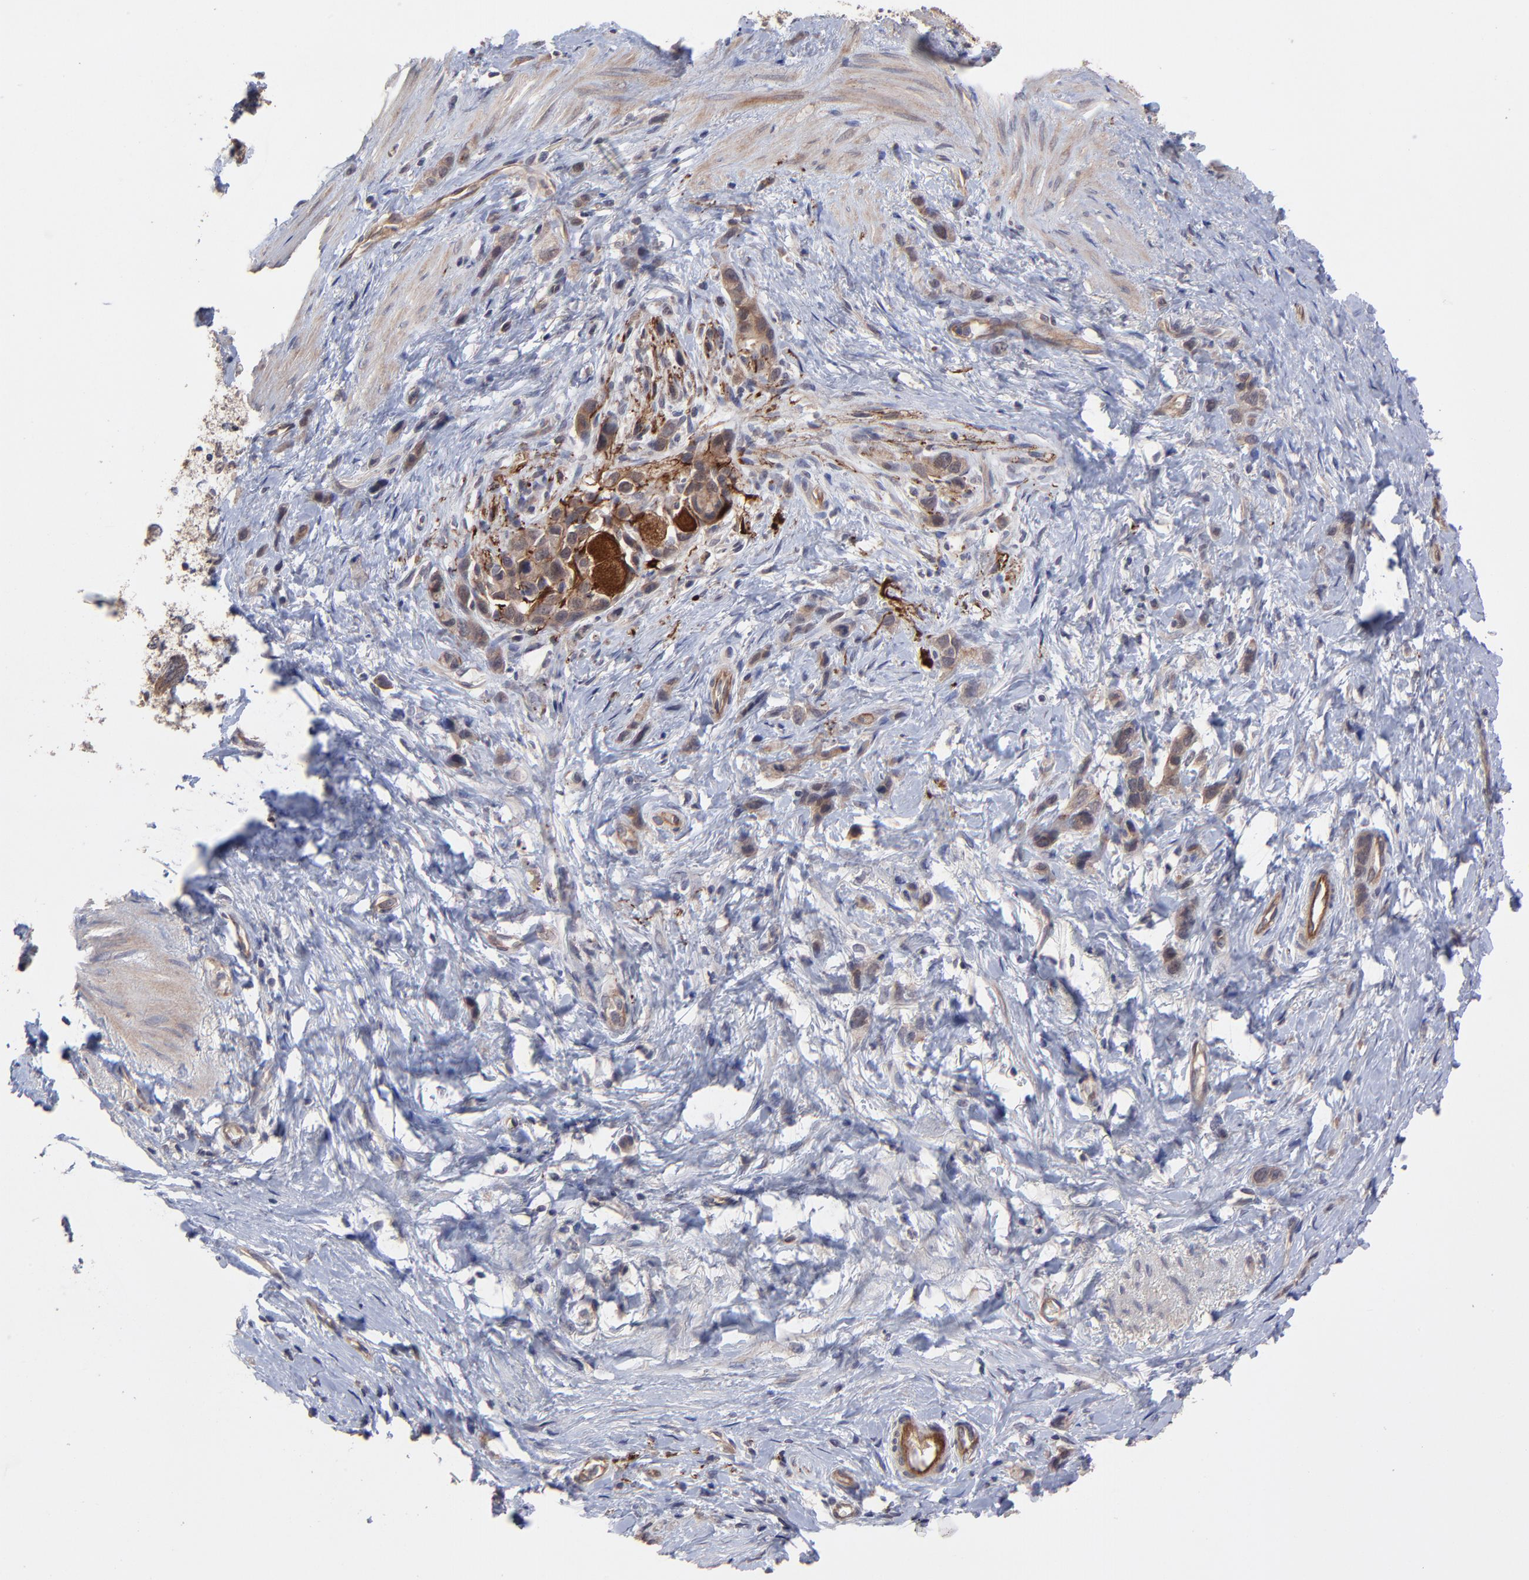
{"staining": {"intensity": "moderate", "quantity": ">75%", "location": "cytoplasmic/membranous"}, "tissue": "stomach cancer", "cell_type": "Tumor cells", "image_type": "cancer", "snomed": [{"axis": "morphology", "description": "Normal tissue, NOS"}, {"axis": "morphology", "description": "Adenocarcinoma, NOS"}, {"axis": "morphology", "description": "Adenocarcinoma, High grade"}, {"axis": "topography", "description": "Stomach, upper"}, {"axis": "topography", "description": "Stomach"}], "caption": "Brown immunohistochemical staining in human stomach cancer demonstrates moderate cytoplasmic/membranous expression in approximately >75% of tumor cells. Ihc stains the protein of interest in brown and the nuclei are stained blue.", "gene": "ZNF780B", "patient": {"sex": "female", "age": 65}}